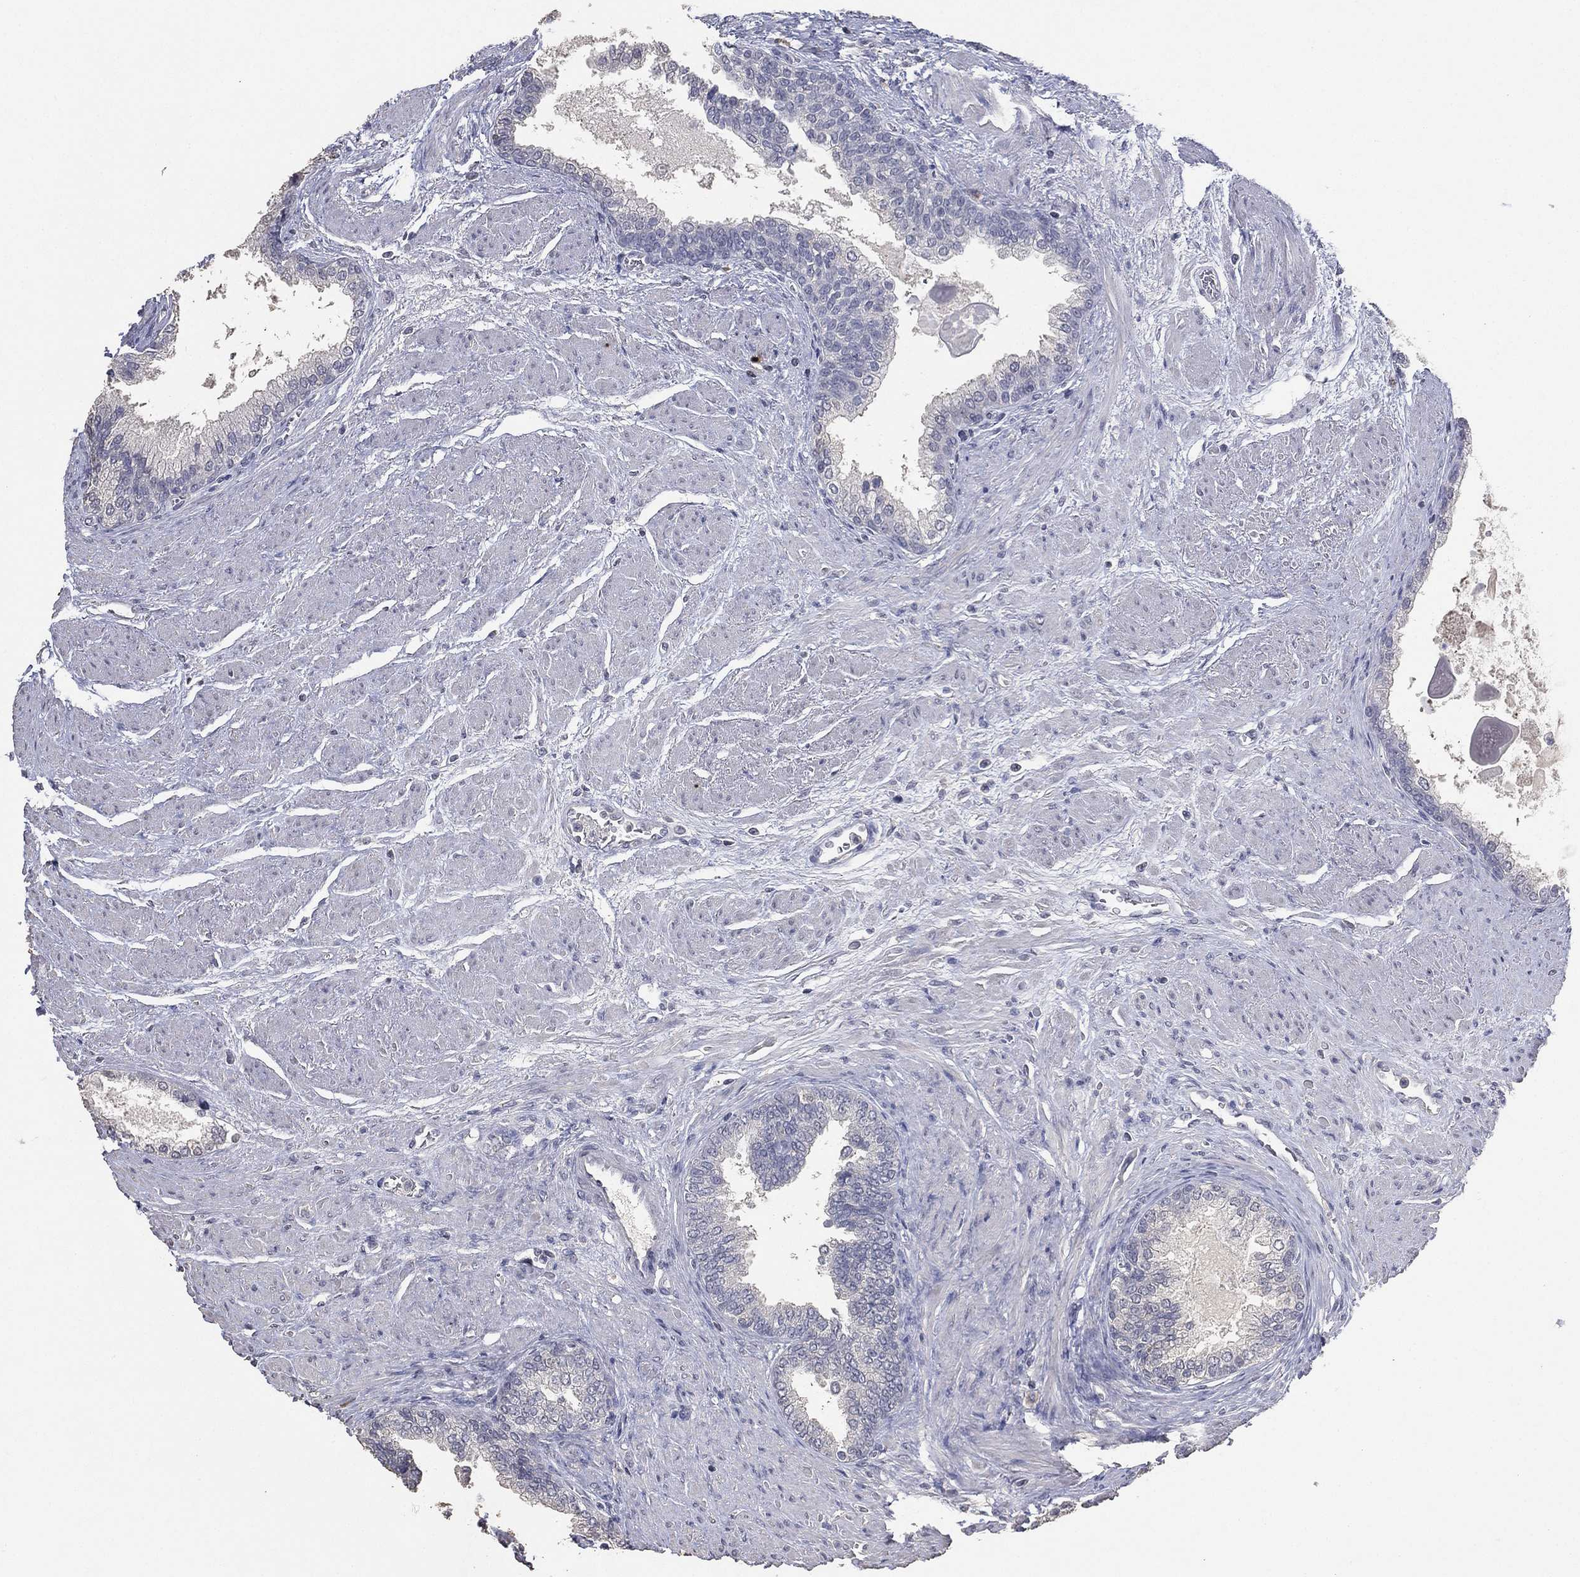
{"staining": {"intensity": "negative", "quantity": "none", "location": "none"}, "tissue": "prostate cancer", "cell_type": "Tumor cells", "image_type": "cancer", "snomed": [{"axis": "morphology", "description": "Adenocarcinoma, NOS"}, {"axis": "topography", "description": "Prostate and seminal vesicle, NOS"}, {"axis": "topography", "description": "Prostate"}], "caption": "Prostate cancer was stained to show a protein in brown. There is no significant staining in tumor cells. (Stains: DAB immunohistochemistry (IHC) with hematoxylin counter stain, Microscopy: brightfield microscopy at high magnification).", "gene": "DSG1", "patient": {"sex": "male", "age": 62}}